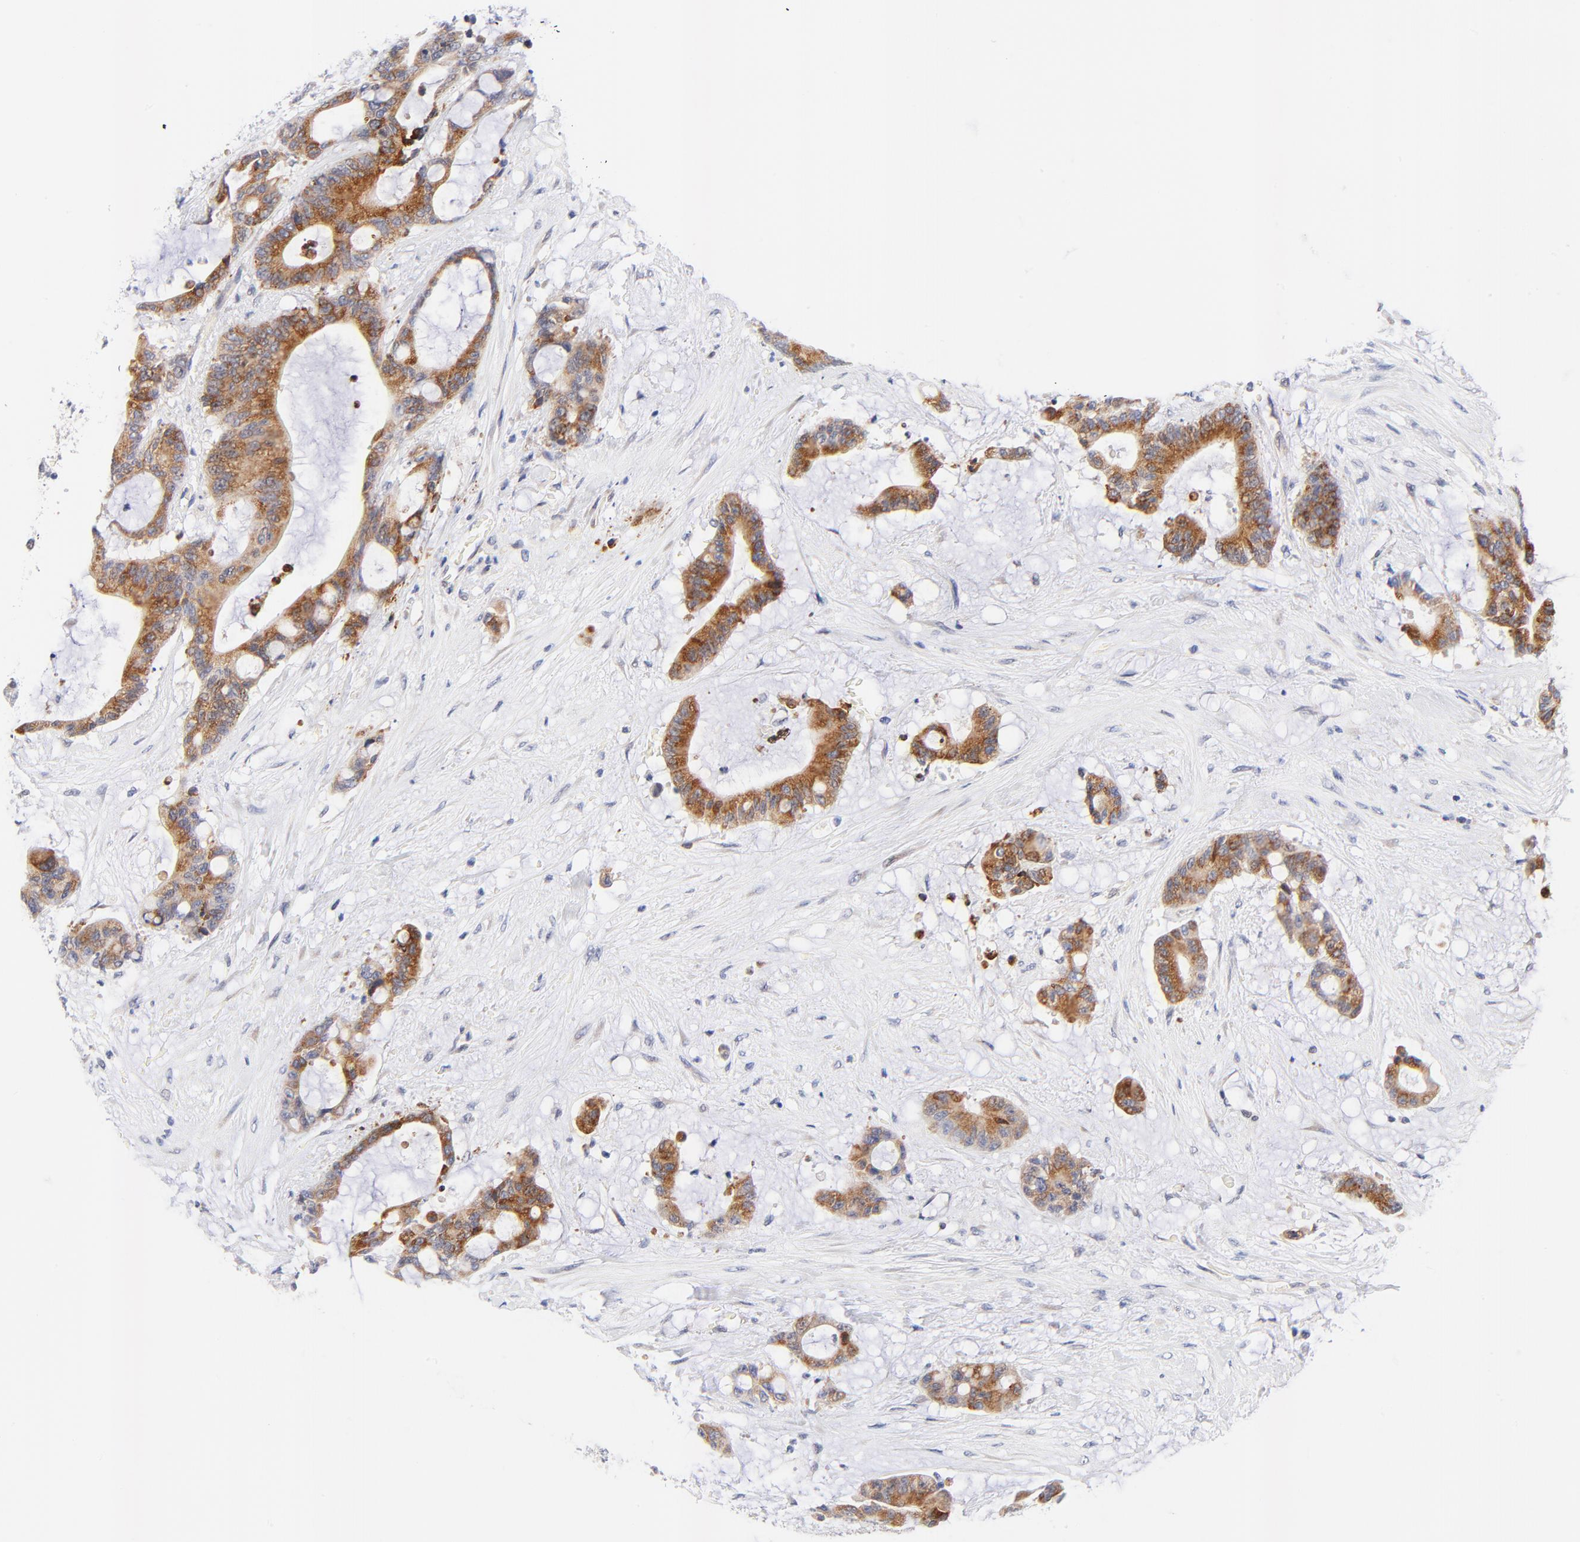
{"staining": {"intensity": "moderate", "quantity": ">75%", "location": "cytoplasmic/membranous"}, "tissue": "liver cancer", "cell_type": "Tumor cells", "image_type": "cancer", "snomed": [{"axis": "morphology", "description": "Cholangiocarcinoma"}, {"axis": "topography", "description": "Liver"}], "caption": "Cholangiocarcinoma (liver) was stained to show a protein in brown. There is medium levels of moderate cytoplasmic/membranous positivity in approximately >75% of tumor cells.", "gene": "AFF2", "patient": {"sex": "female", "age": 73}}